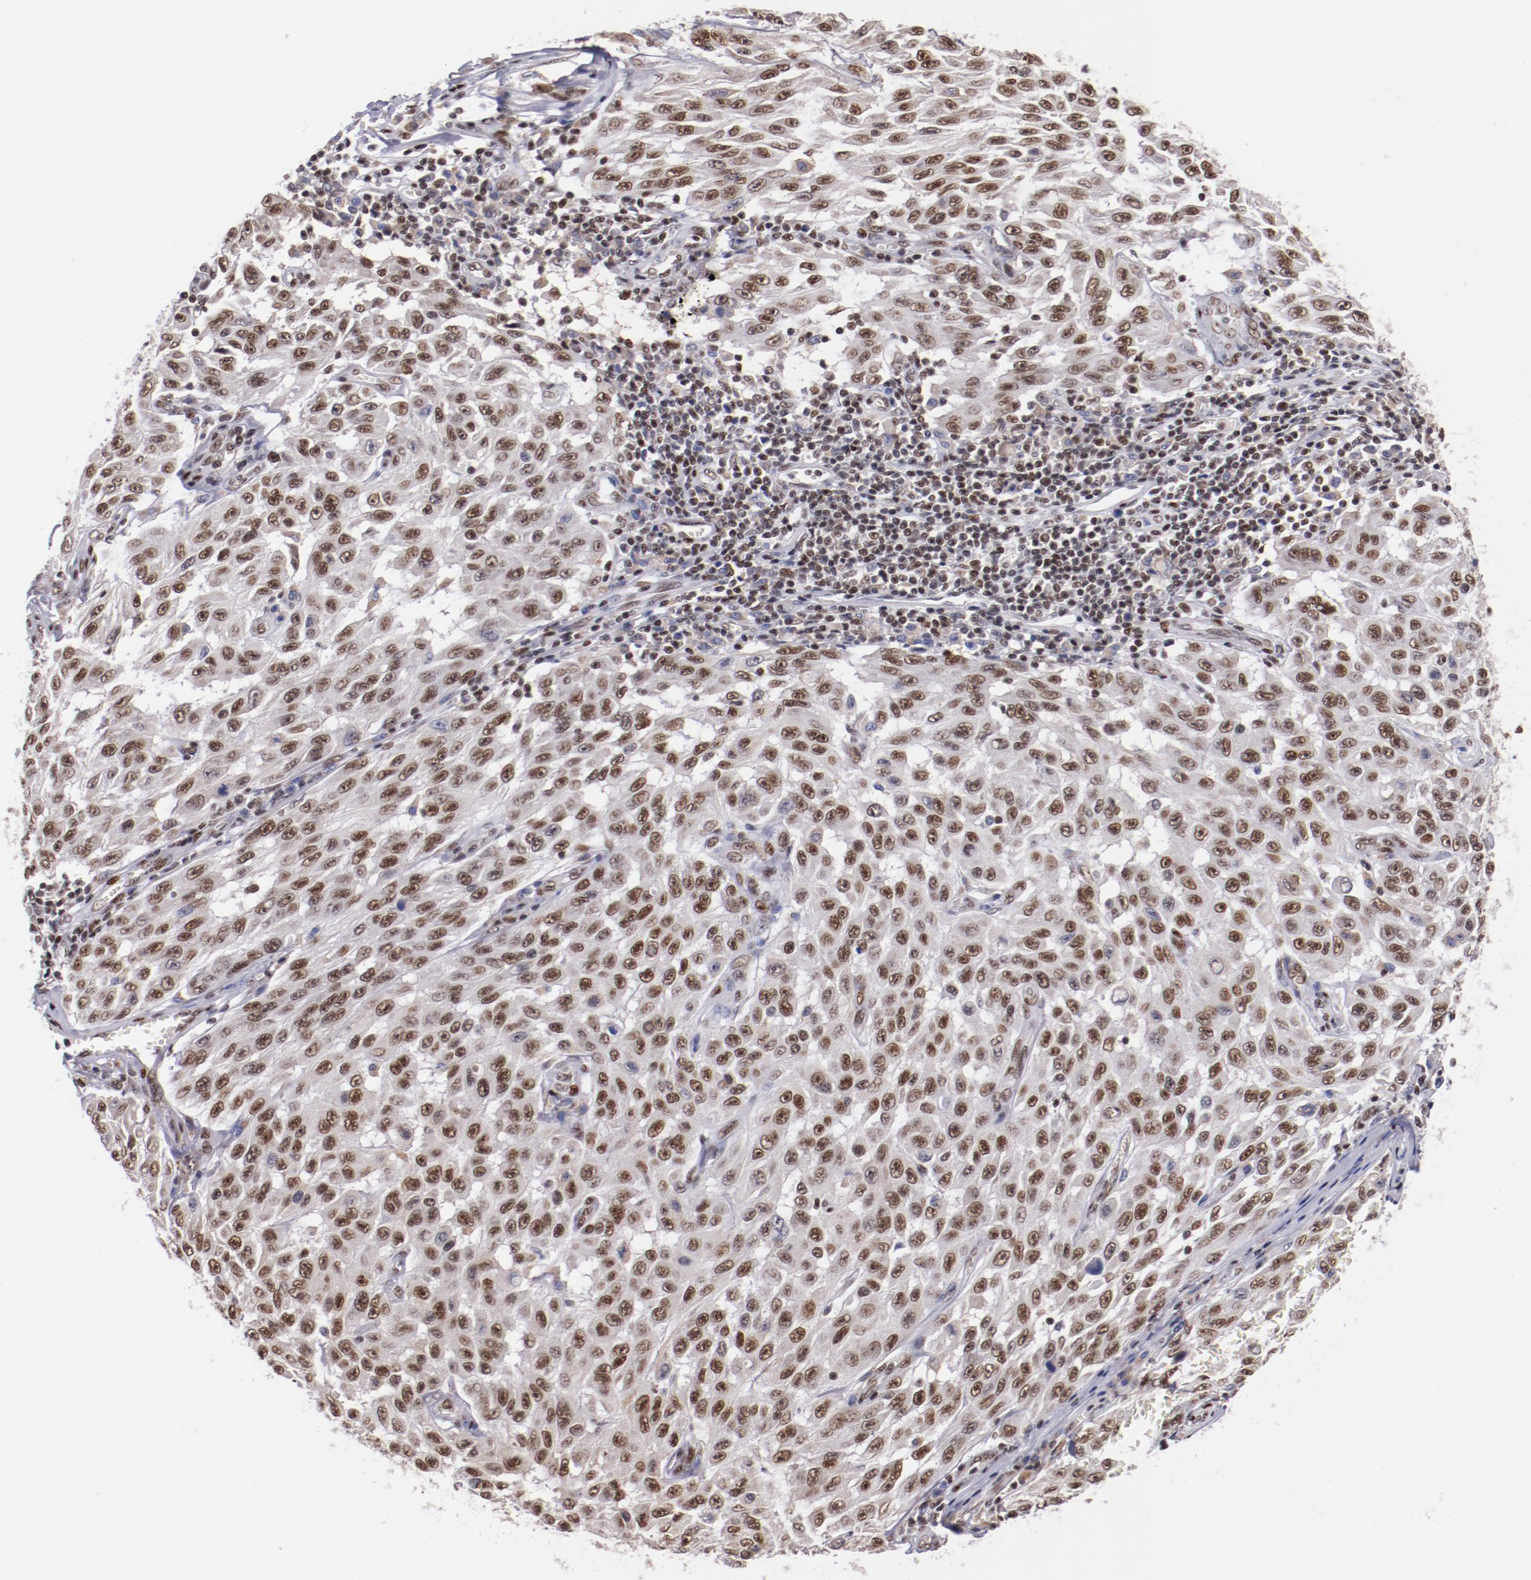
{"staining": {"intensity": "moderate", "quantity": ">75%", "location": "nuclear"}, "tissue": "melanoma", "cell_type": "Tumor cells", "image_type": "cancer", "snomed": [{"axis": "morphology", "description": "Malignant melanoma, NOS"}, {"axis": "topography", "description": "Skin"}], "caption": "Immunohistochemical staining of human malignant melanoma exhibits moderate nuclear protein staining in approximately >75% of tumor cells.", "gene": "SRF", "patient": {"sex": "male", "age": 30}}